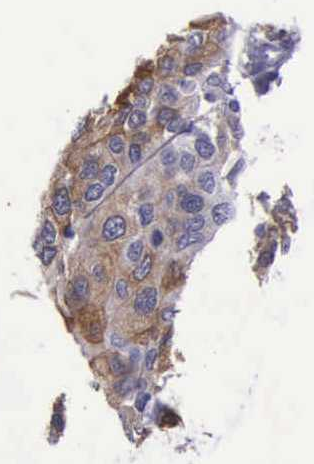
{"staining": {"intensity": "moderate", "quantity": ">75%", "location": "cytoplasmic/membranous"}, "tissue": "cervical cancer", "cell_type": "Tumor cells", "image_type": "cancer", "snomed": [{"axis": "morphology", "description": "Squamous cell carcinoma, NOS"}, {"axis": "topography", "description": "Cervix"}], "caption": "Protein staining demonstrates moderate cytoplasmic/membranous expression in approximately >75% of tumor cells in squamous cell carcinoma (cervical). (brown staining indicates protein expression, while blue staining denotes nuclei).", "gene": "AHNAK2", "patient": {"sex": "female", "age": 54}}